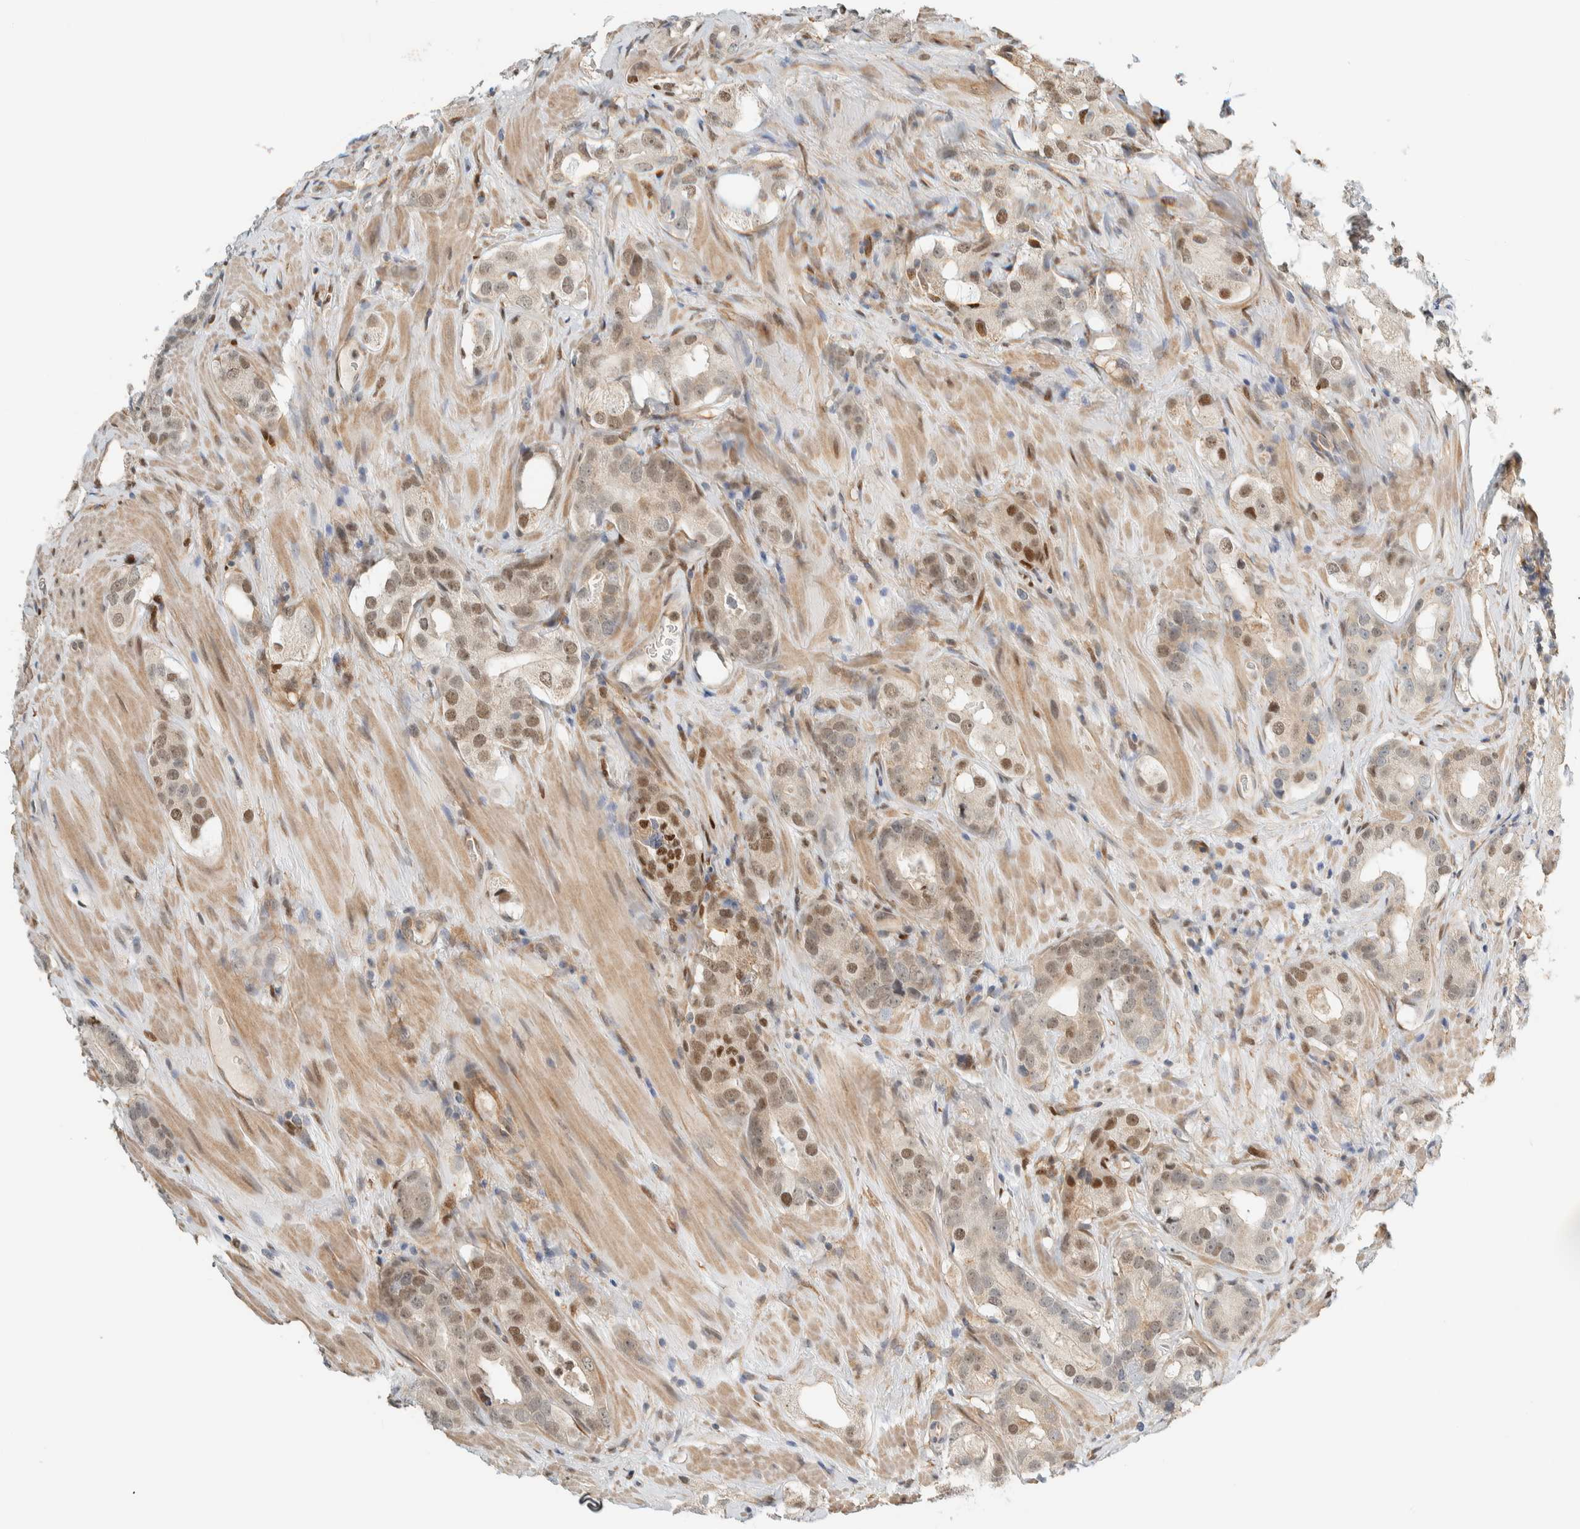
{"staining": {"intensity": "weak", "quantity": ">75%", "location": "cytoplasmic/membranous,nuclear"}, "tissue": "prostate cancer", "cell_type": "Tumor cells", "image_type": "cancer", "snomed": [{"axis": "morphology", "description": "Adenocarcinoma, High grade"}, {"axis": "topography", "description": "Prostate"}], "caption": "This photomicrograph shows prostate high-grade adenocarcinoma stained with immunohistochemistry (IHC) to label a protein in brown. The cytoplasmic/membranous and nuclear of tumor cells show weak positivity for the protein. Nuclei are counter-stained blue.", "gene": "TFE3", "patient": {"sex": "male", "age": 63}}